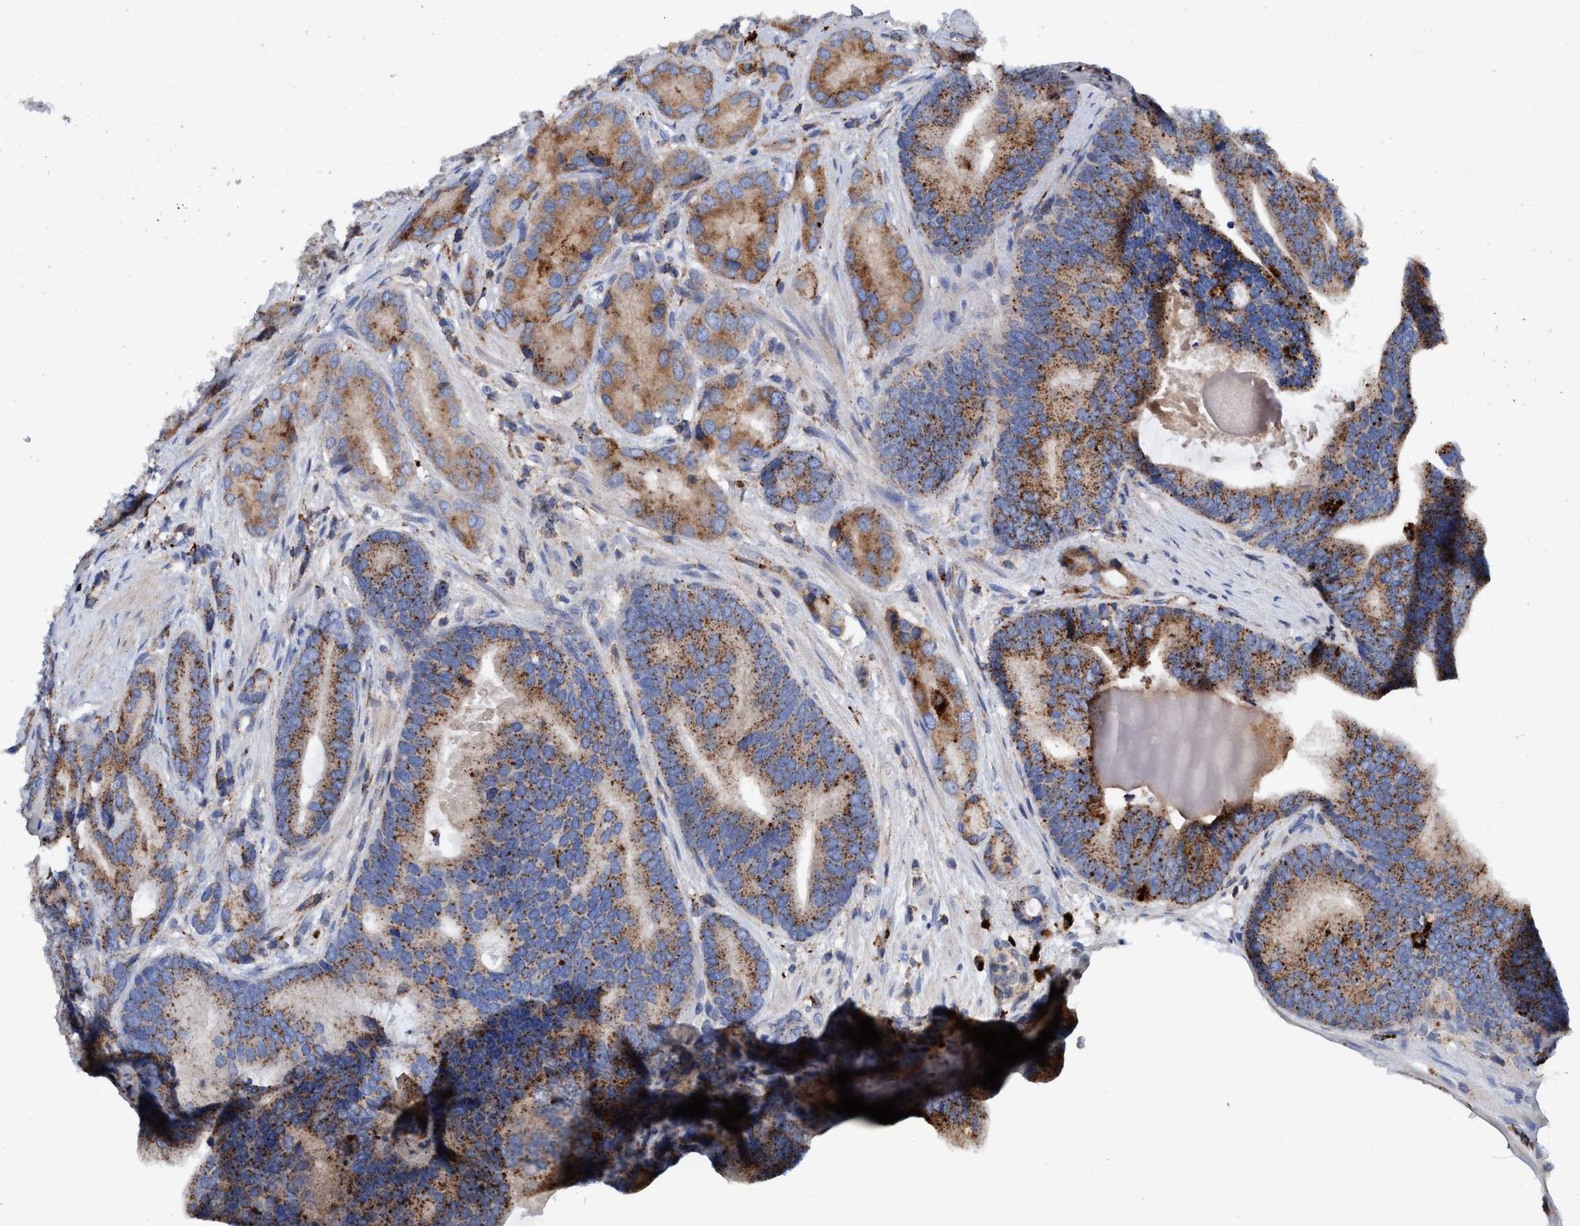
{"staining": {"intensity": "moderate", "quantity": ">75%", "location": "cytoplasmic/membranous"}, "tissue": "prostate cancer", "cell_type": "Tumor cells", "image_type": "cancer", "snomed": [{"axis": "morphology", "description": "Adenocarcinoma, High grade"}, {"axis": "topography", "description": "Prostate"}], "caption": "DAB immunohistochemical staining of prostate cancer demonstrates moderate cytoplasmic/membranous protein expression in about >75% of tumor cells. Nuclei are stained in blue.", "gene": "TRIM65", "patient": {"sex": "male", "age": 55}}